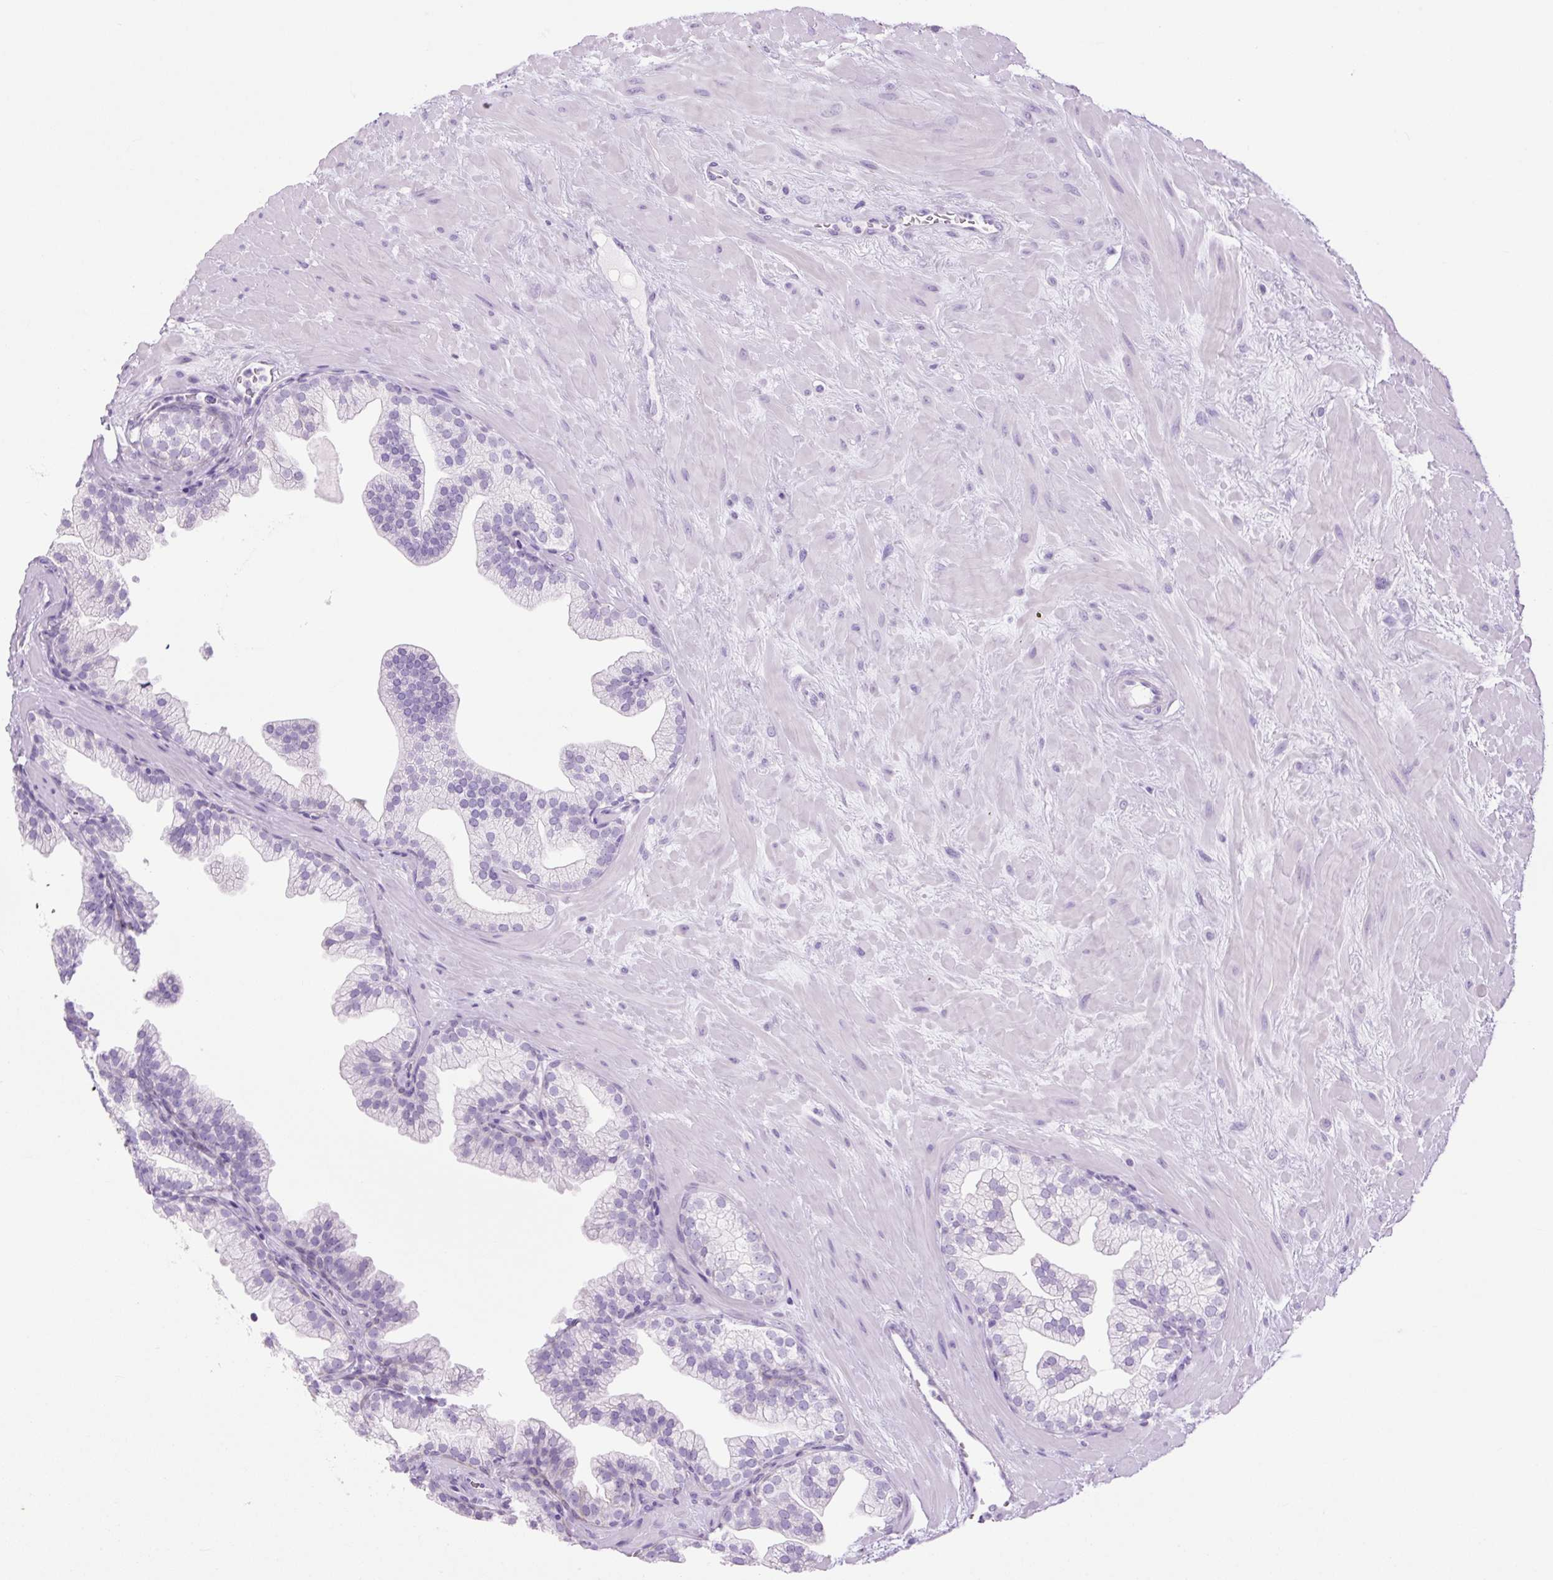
{"staining": {"intensity": "negative", "quantity": "none", "location": "none"}, "tissue": "prostate", "cell_type": "Glandular cells", "image_type": "normal", "snomed": [{"axis": "morphology", "description": "Normal tissue, NOS"}, {"axis": "topography", "description": "Prostate"}, {"axis": "topography", "description": "Peripheral nerve tissue"}], "caption": "The histopathology image shows no staining of glandular cells in unremarkable prostate.", "gene": "TFF2", "patient": {"sex": "male", "age": 61}}